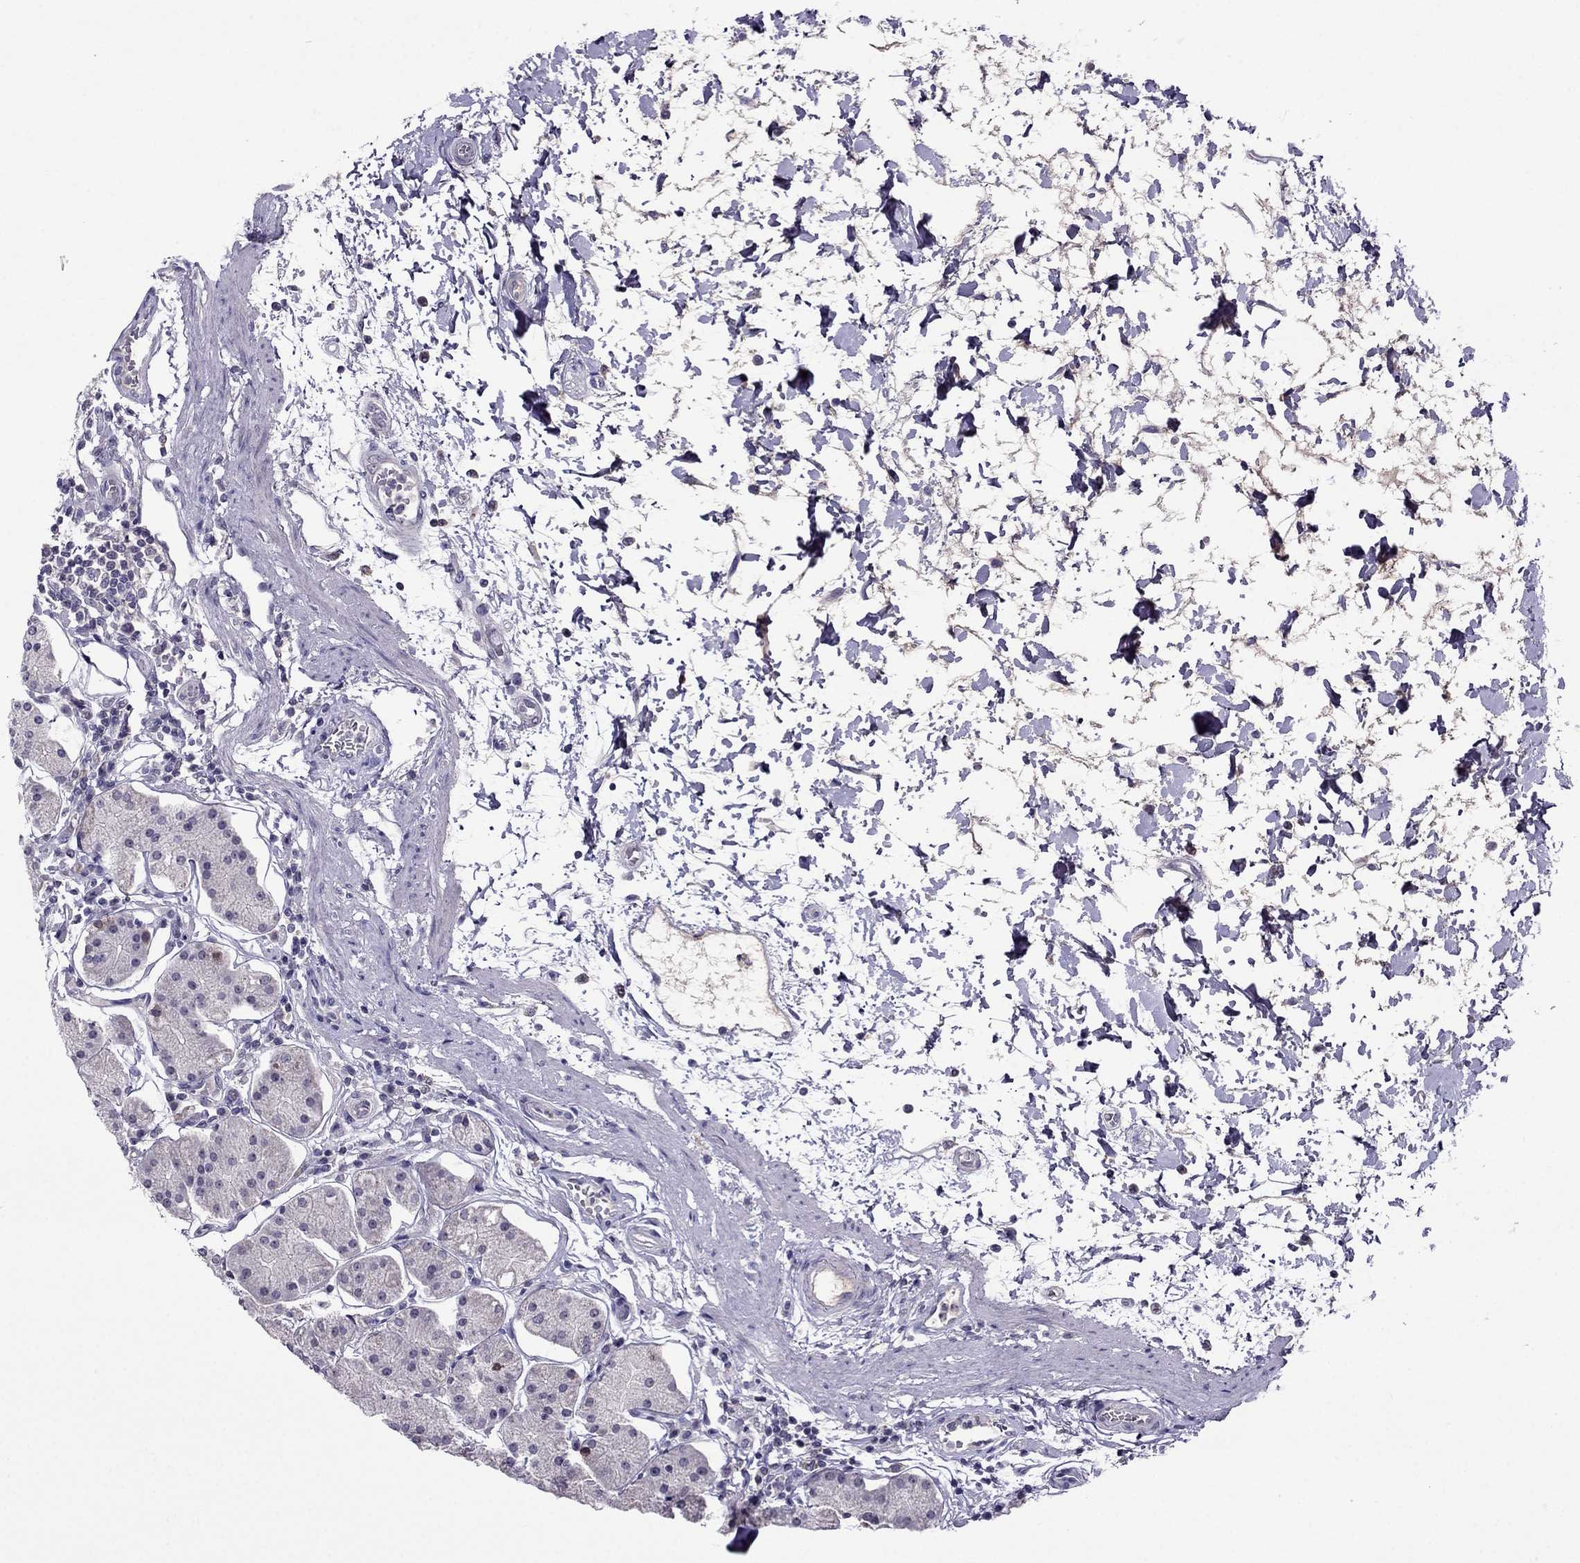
{"staining": {"intensity": "negative", "quantity": "none", "location": "none"}, "tissue": "stomach", "cell_type": "Glandular cells", "image_type": "normal", "snomed": [{"axis": "morphology", "description": "Normal tissue, NOS"}, {"axis": "topography", "description": "Stomach"}], "caption": "Stomach stained for a protein using IHC exhibits no expression glandular cells.", "gene": "SPTBN4", "patient": {"sex": "male", "age": 54}}